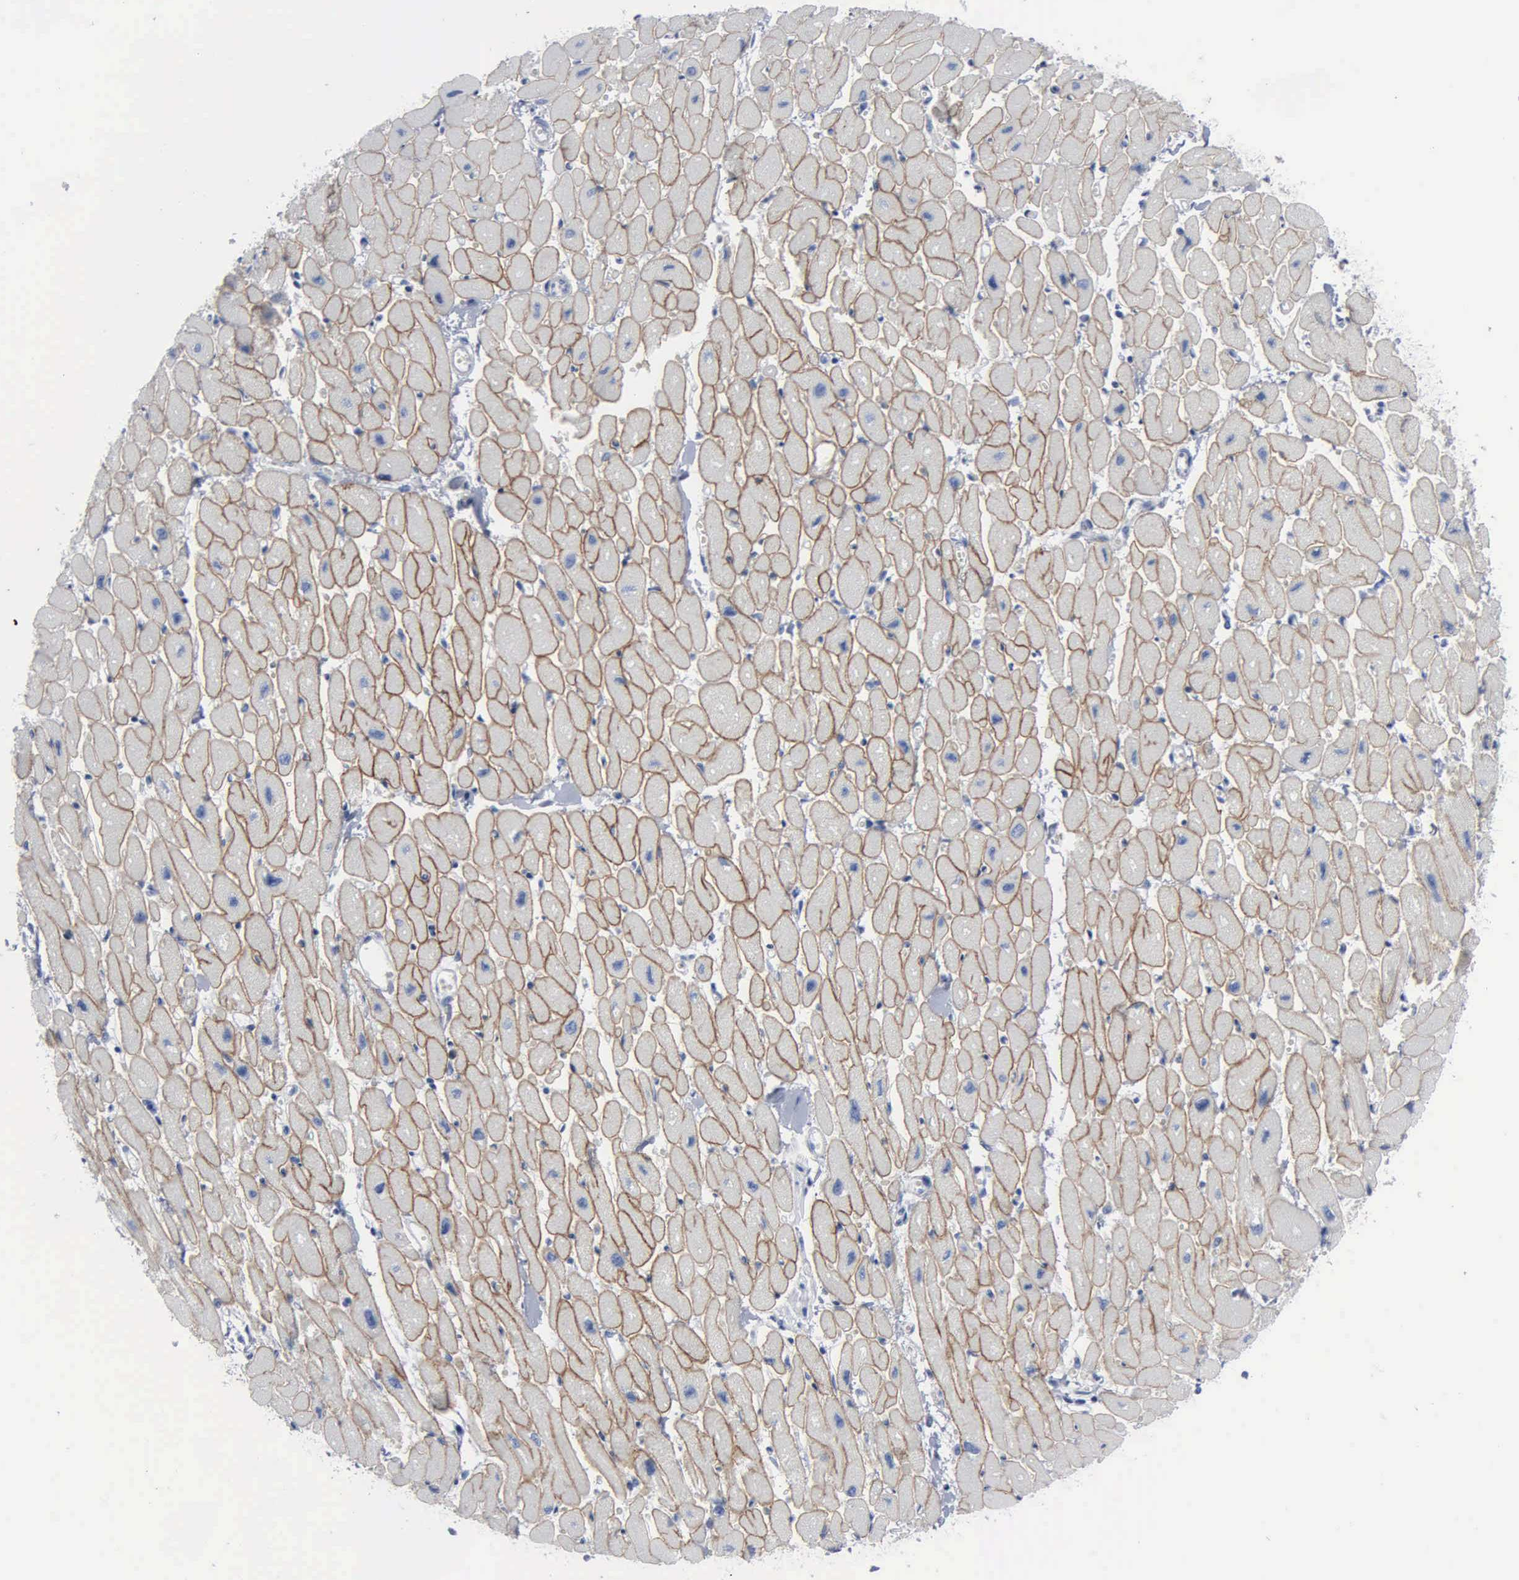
{"staining": {"intensity": "moderate", "quantity": ">75%", "location": "cytoplasmic/membranous"}, "tissue": "heart muscle", "cell_type": "Cardiomyocytes", "image_type": "normal", "snomed": [{"axis": "morphology", "description": "Normal tissue, NOS"}, {"axis": "topography", "description": "Heart"}], "caption": "Moderate cytoplasmic/membranous staining is appreciated in about >75% of cardiomyocytes in unremarkable heart muscle.", "gene": "DMD", "patient": {"sex": "female", "age": 54}}